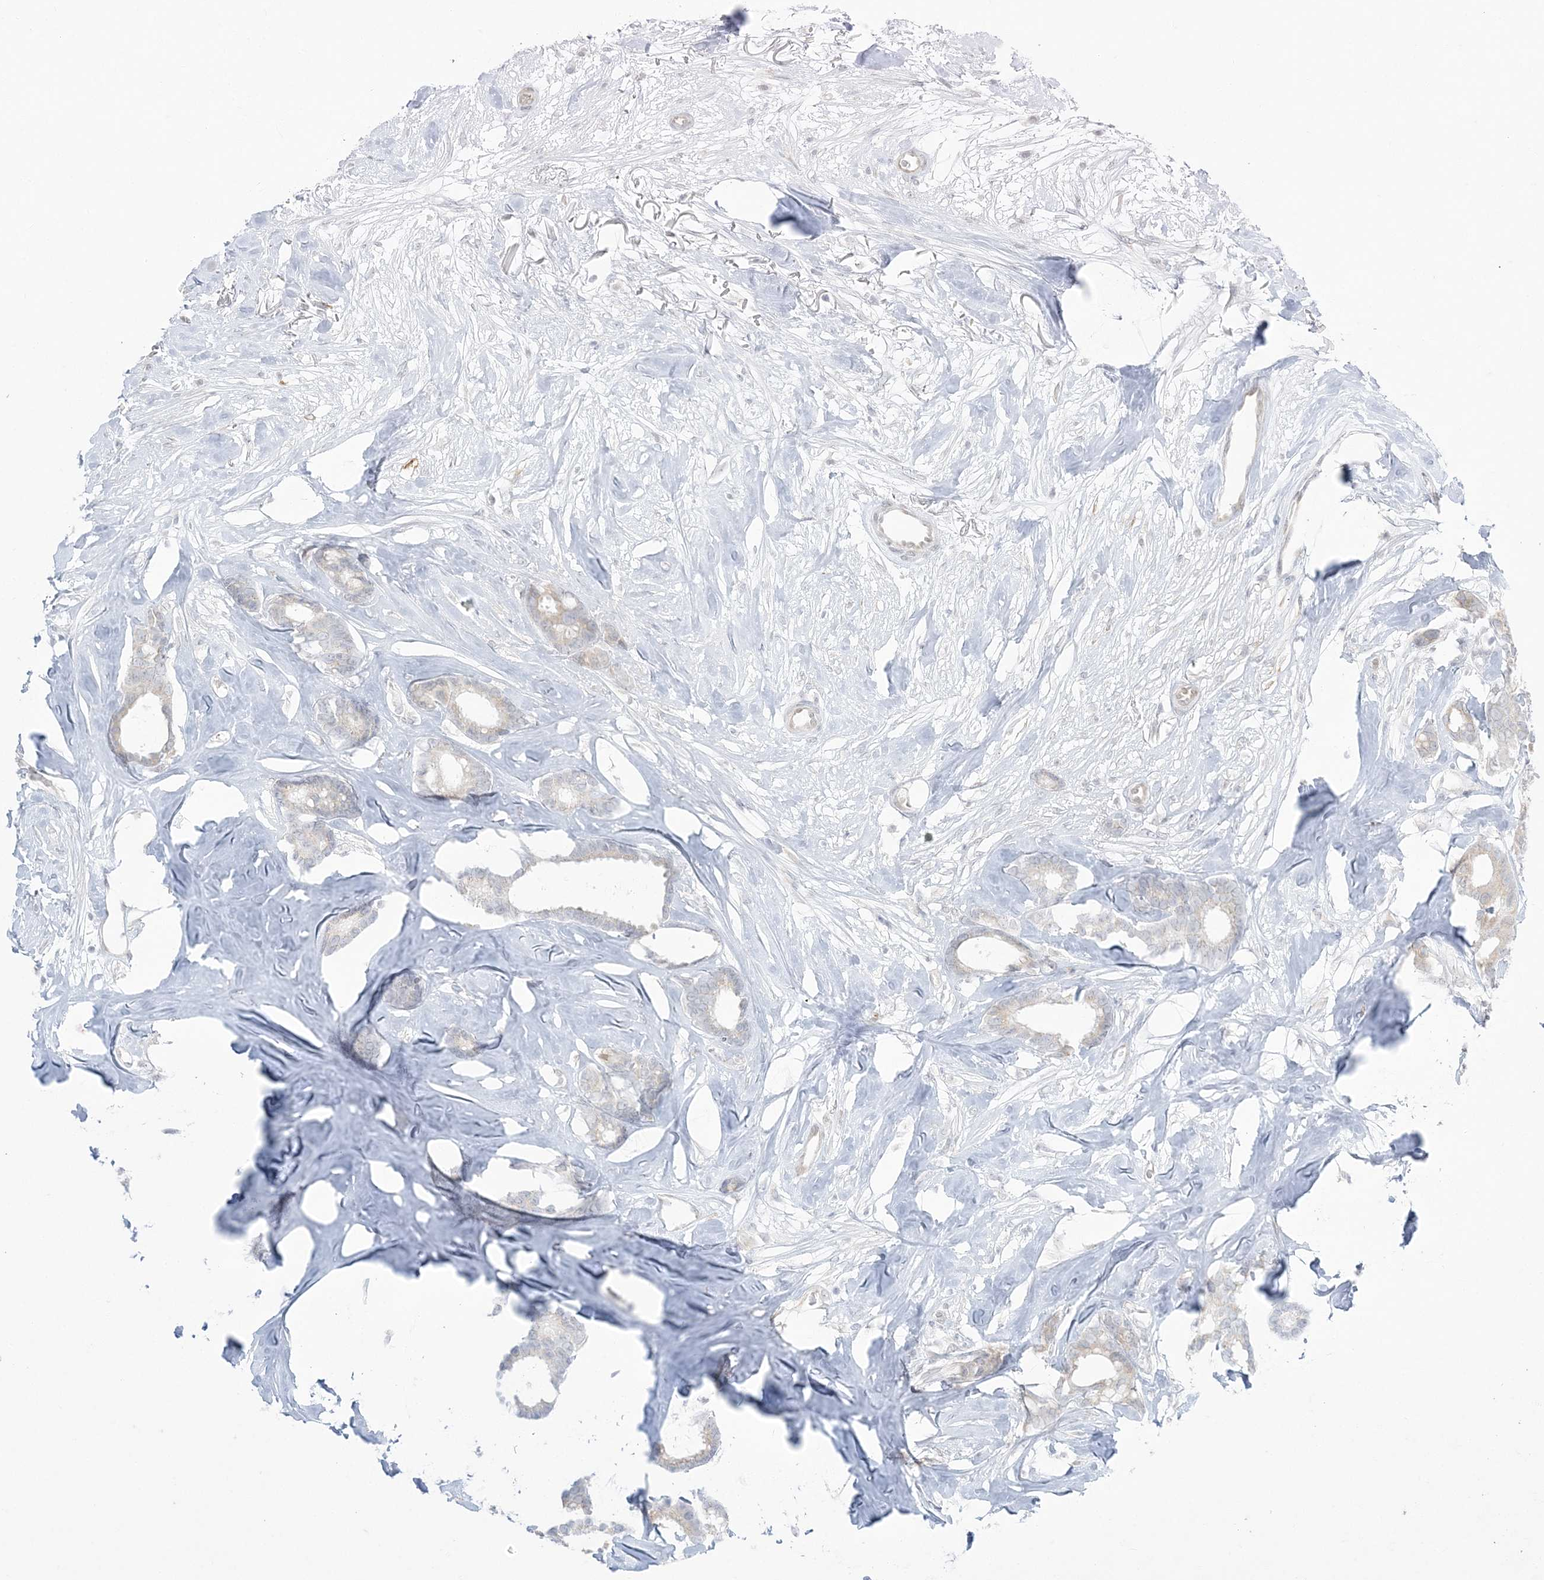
{"staining": {"intensity": "negative", "quantity": "none", "location": "none"}, "tissue": "breast cancer", "cell_type": "Tumor cells", "image_type": "cancer", "snomed": [{"axis": "morphology", "description": "Duct carcinoma"}, {"axis": "topography", "description": "Breast"}], "caption": "Tumor cells show no significant positivity in intraductal carcinoma (breast).", "gene": "ZC3H6", "patient": {"sex": "female", "age": 87}}